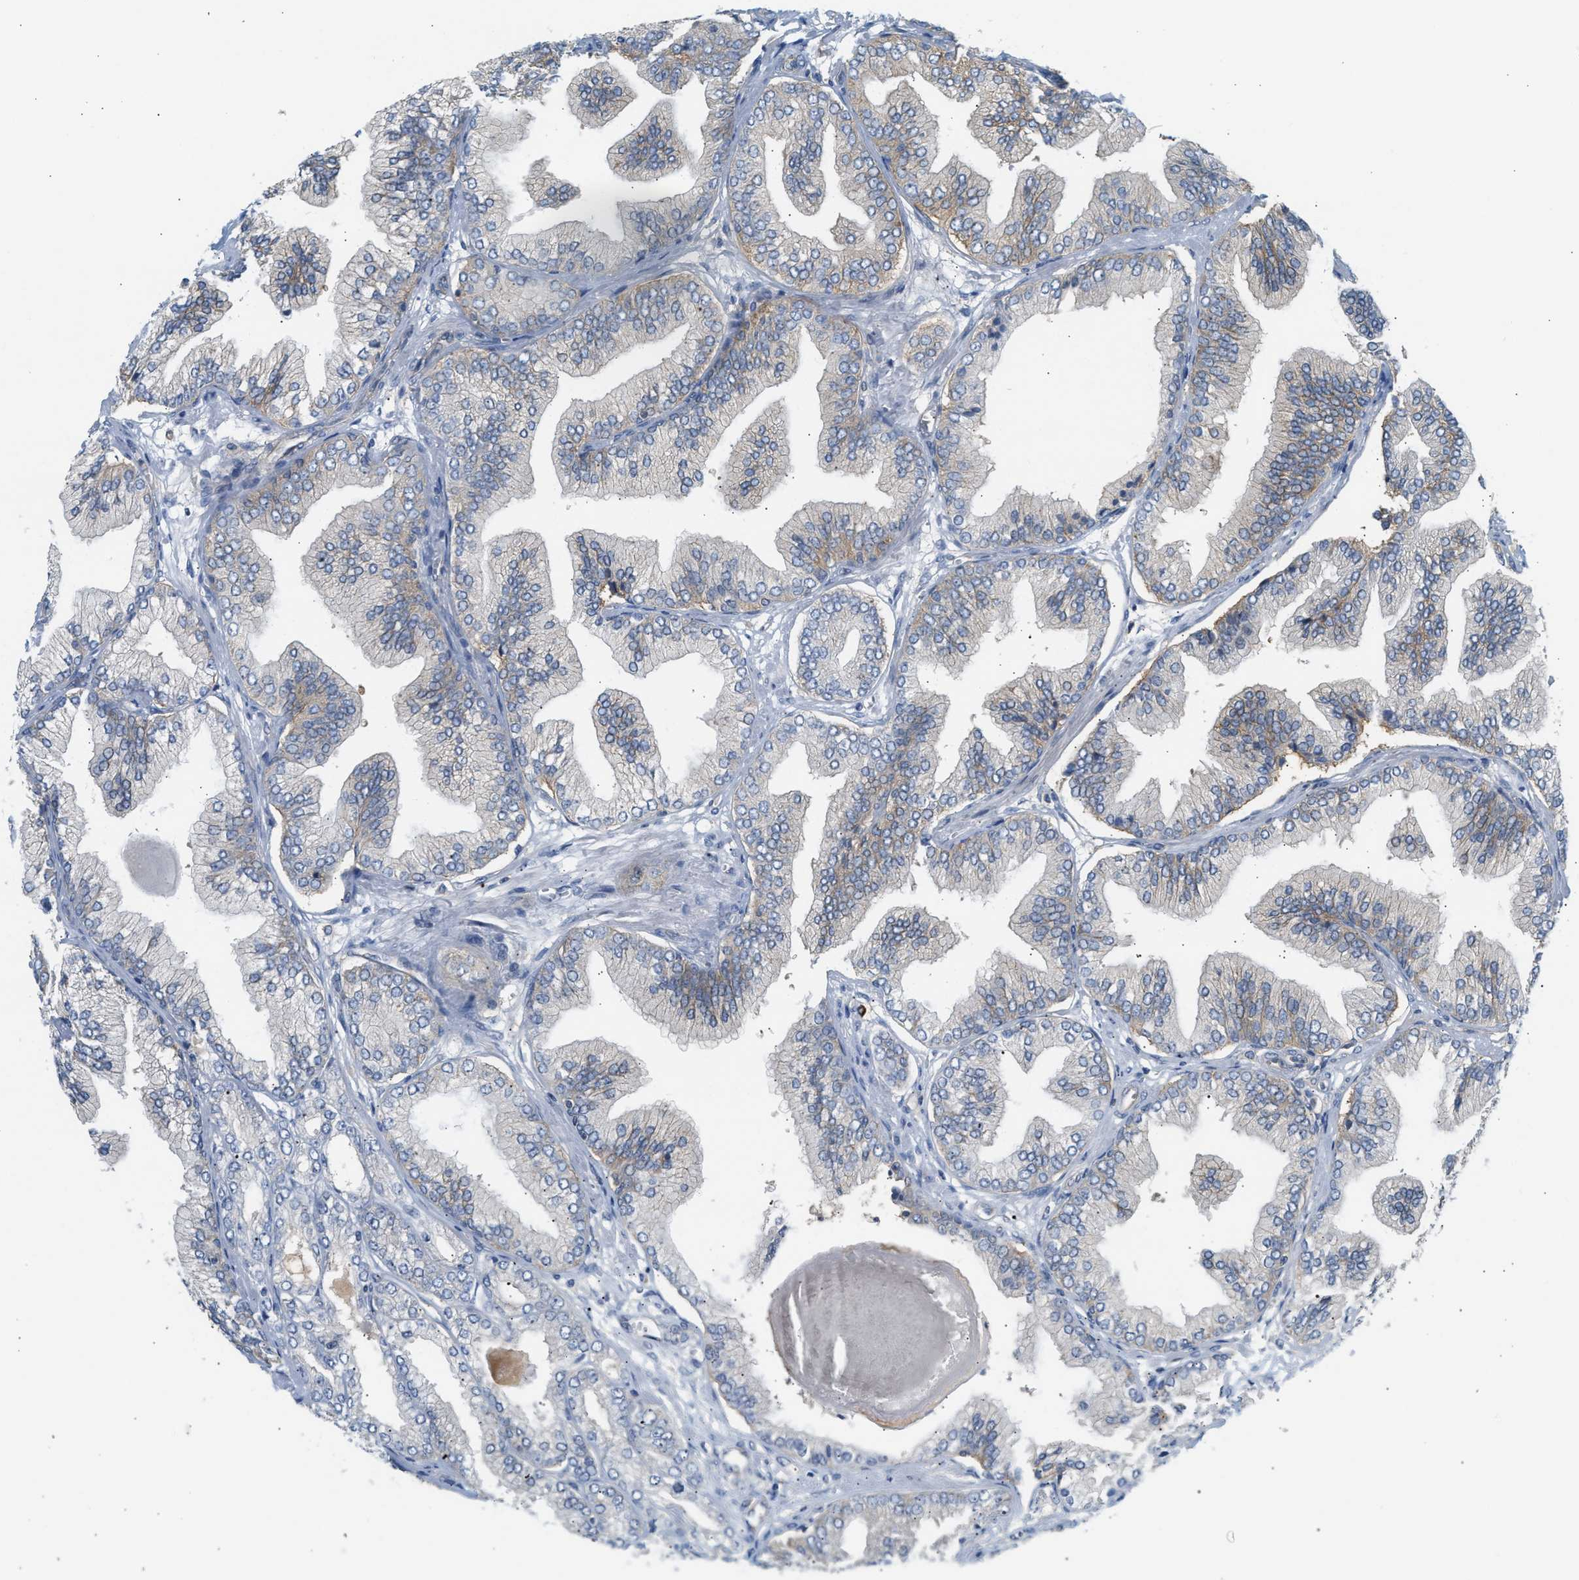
{"staining": {"intensity": "weak", "quantity": "<25%", "location": "cytoplasmic/membranous"}, "tissue": "prostate cancer", "cell_type": "Tumor cells", "image_type": "cancer", "snomed": [{"axis": "morphology", "description": "Adenocarcinoma, Low grade"}, {"axis": "topography", "description": "Prostate"}], "caption": "Immunohistochemistry (IHC) photomicrograph of human adenocarcinoma (low-grade) (prostate) stained for a protein (brown), which displays no expression in tumor cells.", "gene": "PAFAH1B1", "patient": {"sex": "male", "age": 52}}